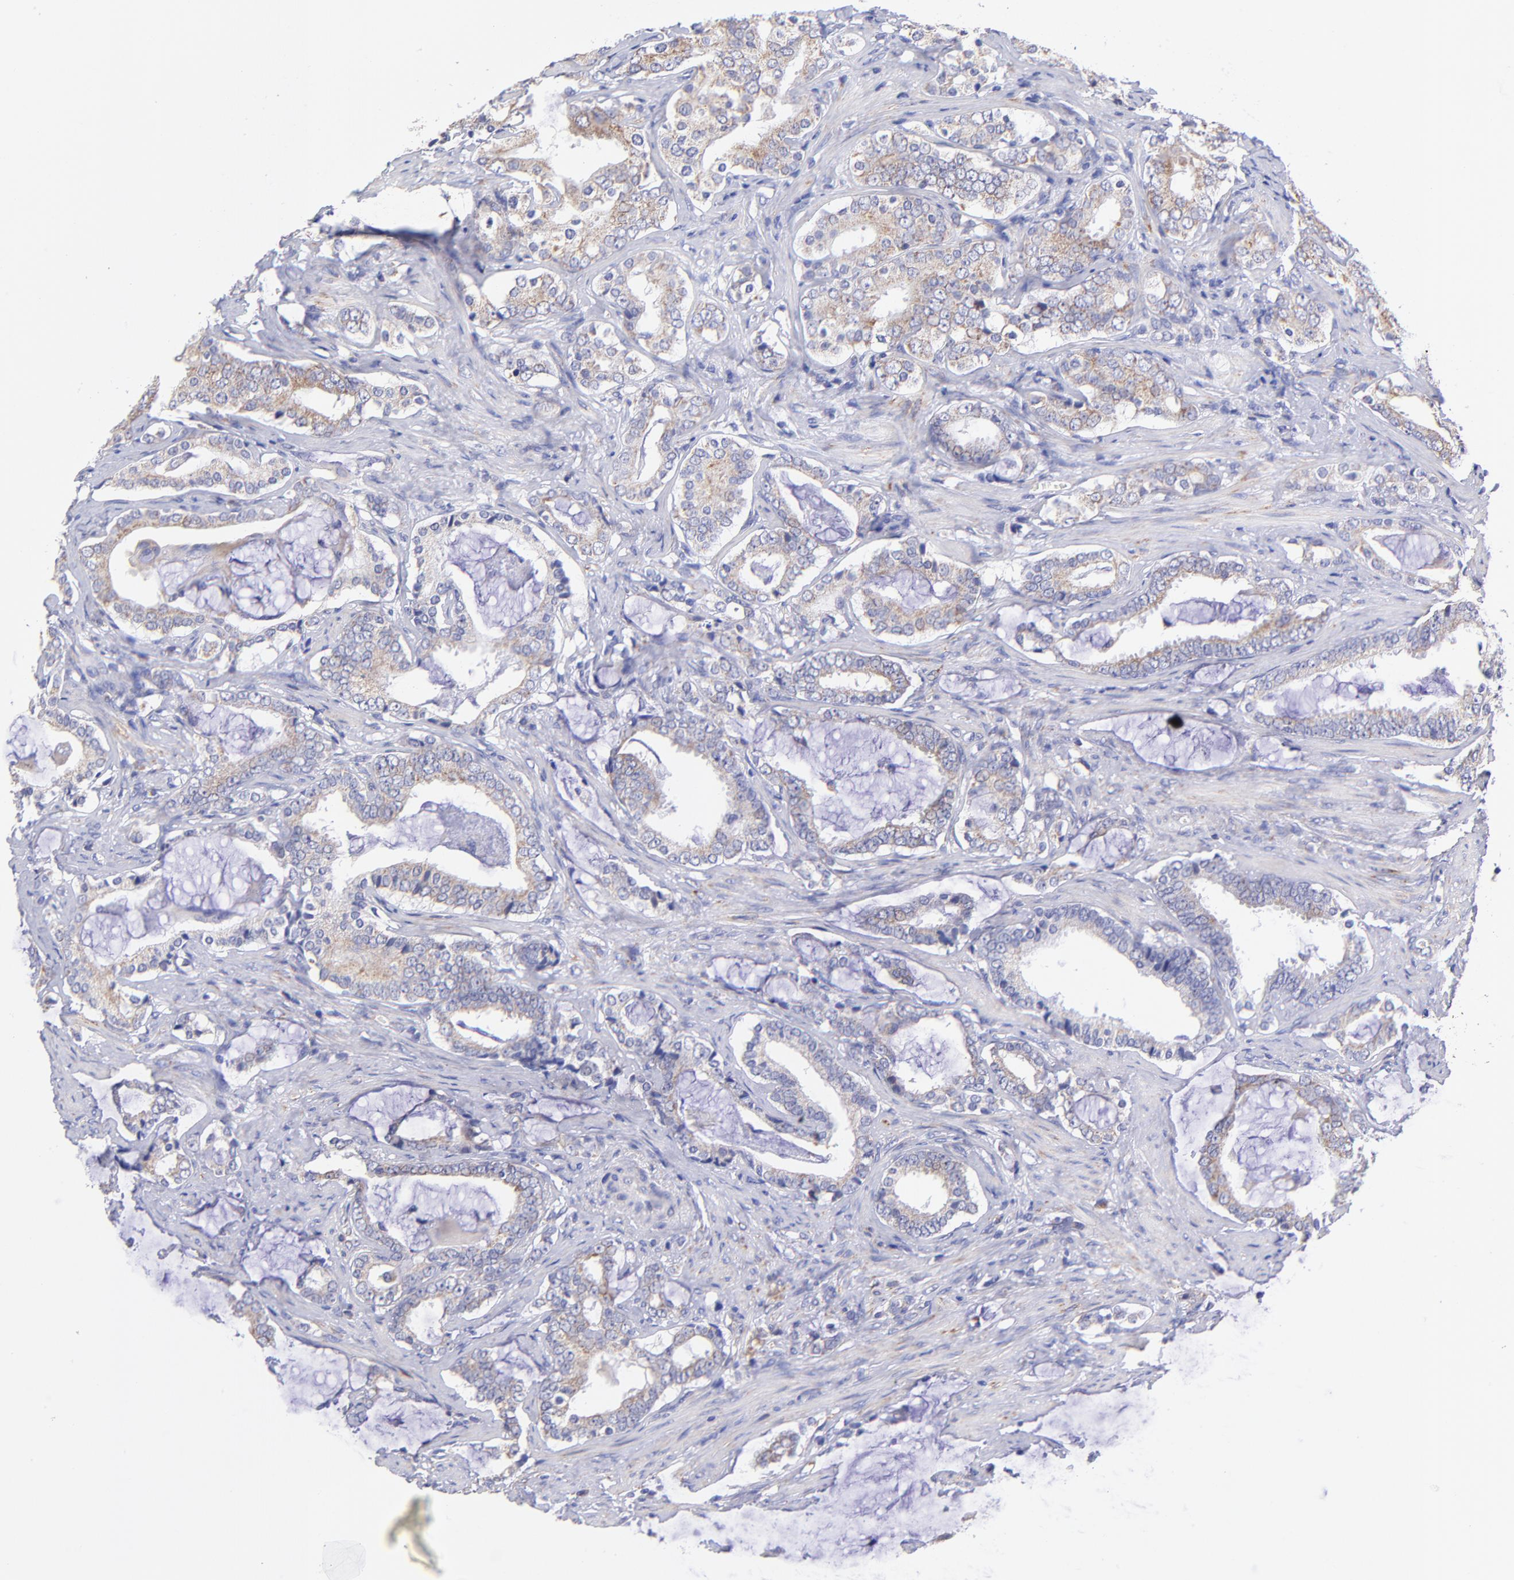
{"staining": {"intensity": "moderate", "quantity": "<25%", "location": "cytoplasmic/membranous"}, "tissue": "prostate cancer", "cell_type": "Tumor cells", "image_type": "cancer", "snomed": [{"axis": "morphology", "description": "Adenocarcinoma, Low grade"}, {"axis": "topography", "description": "Prostate"}], "caption": "Immunohistochemical staining of prostate cancer exhibits moderate cytoplasmic/membranous protein expression in approximately <25% of tumor cells.", "gene": "NDUFB7", "patient": {"sex": "male", "age": 59}}